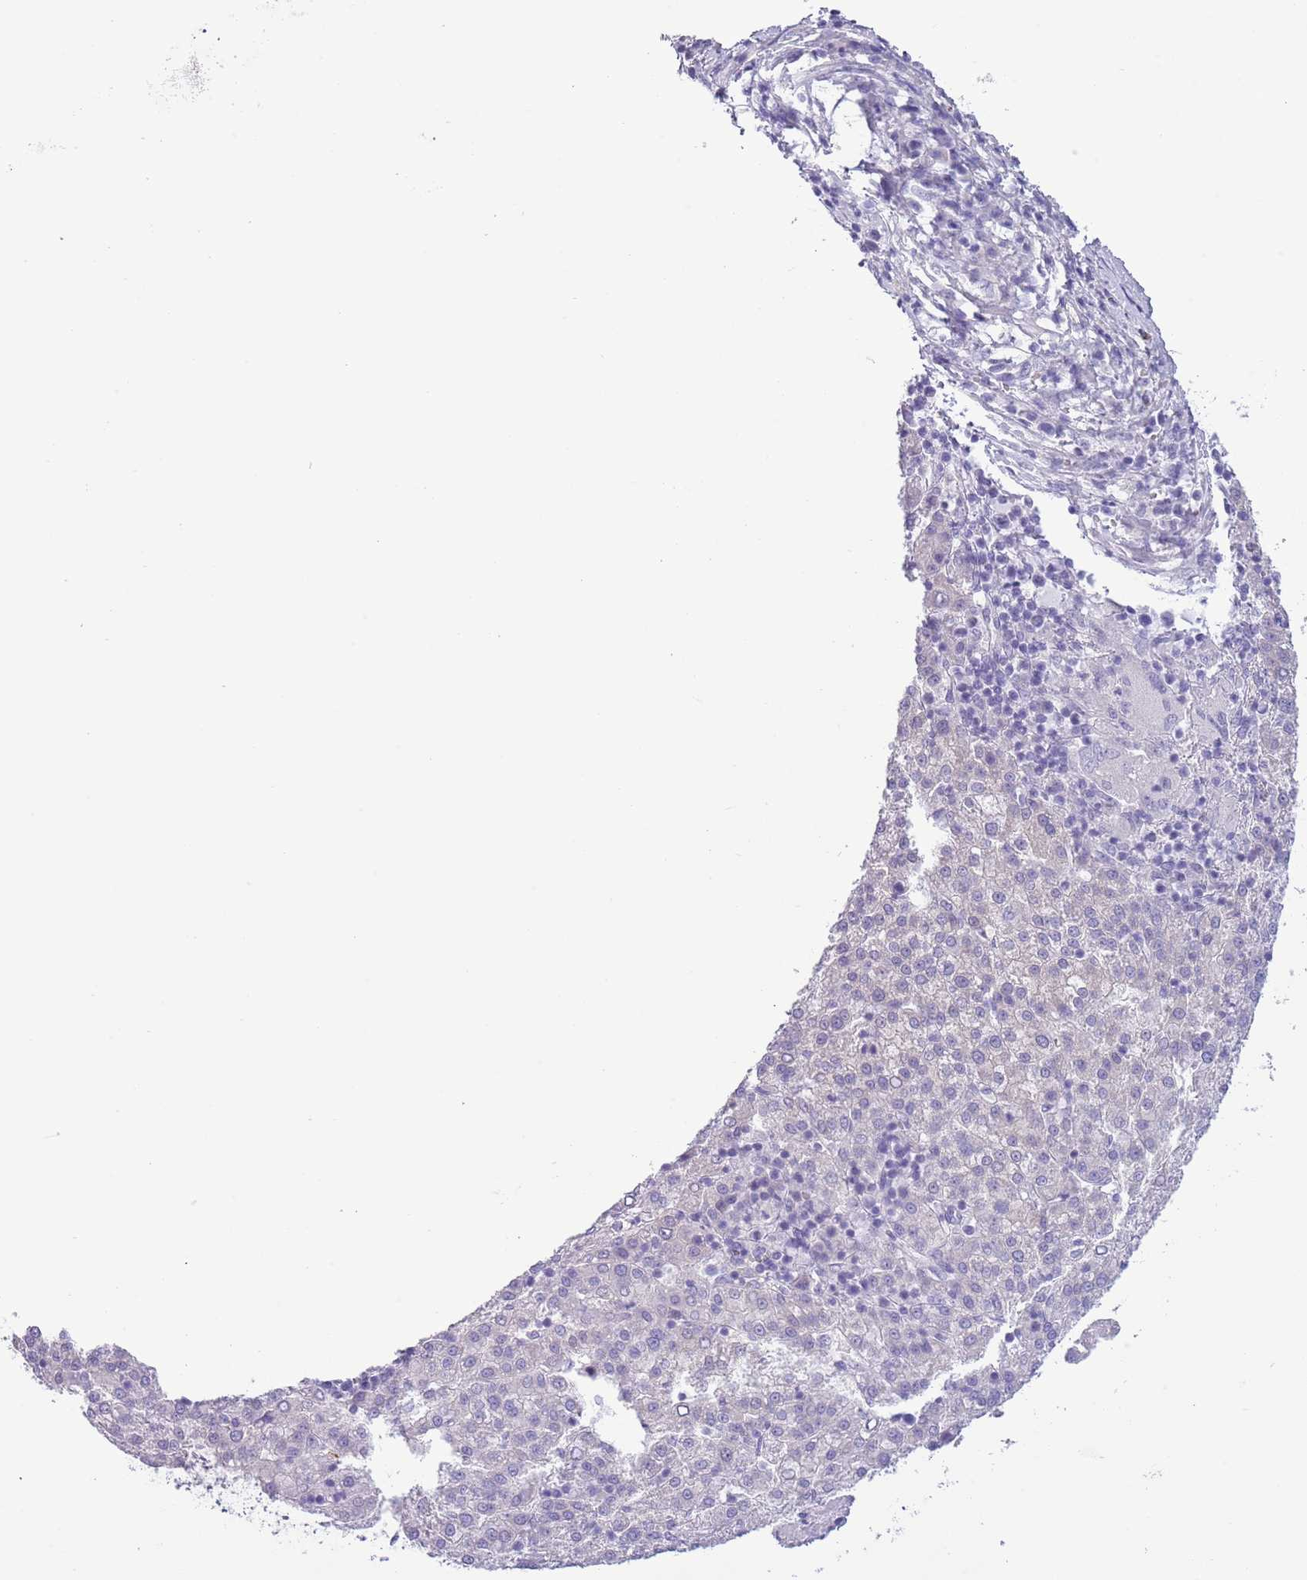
{"staining": {"intensity": "negative", "quantity": "none", "location": "none"}, "tissue": "liver cancer", "cell_type": "Tumor cells", "image_type": "cancer", "snomed": [{"axis": "morphology", "description": "Carcinoma, Hepatocellular, NOS"}, {"axis": "topography", "description": "Liver"}], "caption": "Immunohistochemical staining of human liver cancer exhibits no significant staining in tumor cells. Brightfield microscopy of immunohistochemistry (IHC) stained with DAB (3,3'-diaminobenzidine) (brown) and hematoxylin (blue), captured at high magnification.", "gene": "OR6M1", "patient": {"sex": "female", "age": 58}}